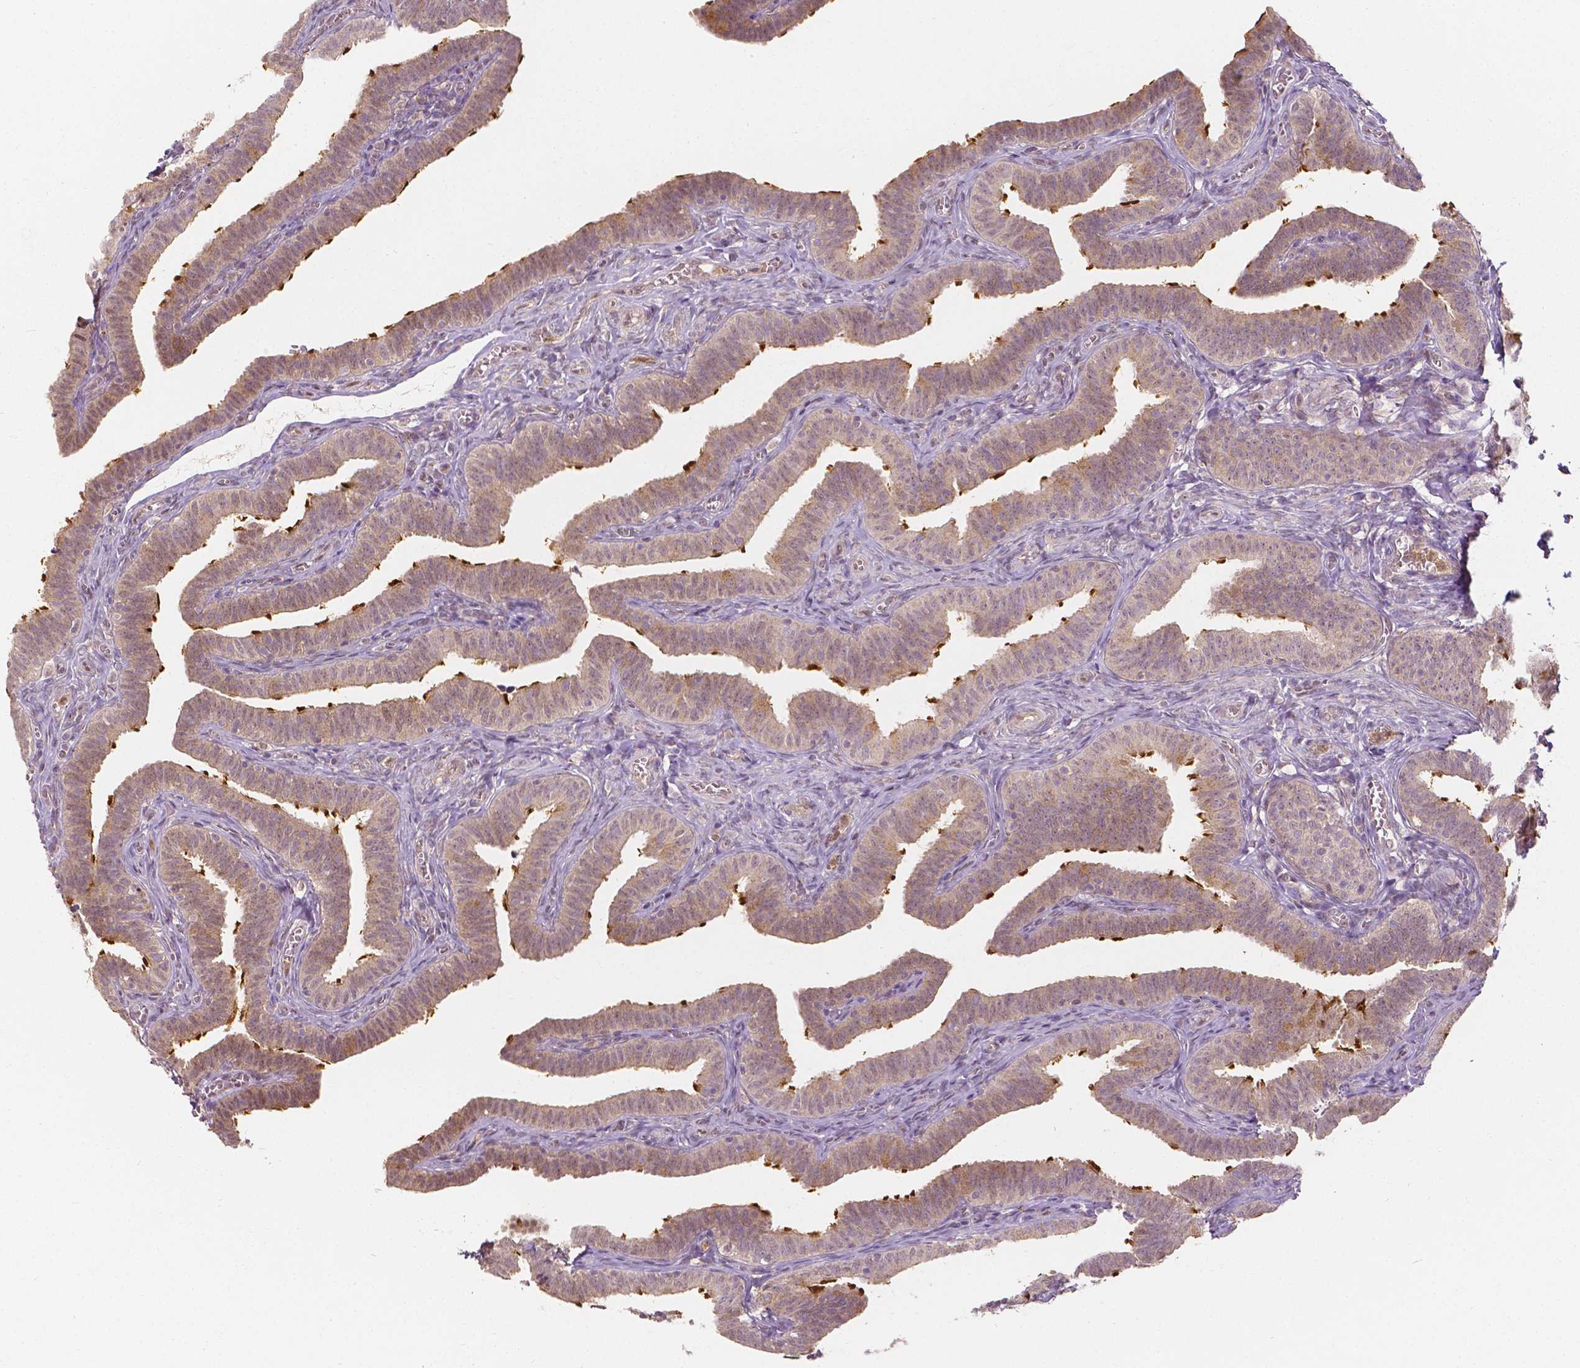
{"staining": {"intensity": "strong", "quantity": "<25%", "location": "cytoplasmic/membranous"}, "tissue": "fallopian tube", "cell_type": "Glandular cells", "image_type": "normal", "snomed": [{"axis": "morphology", "description": "Normal tissue, NOS"}, {"axis": "topography", "description": "Fallopian tube"}], "caption": "Glandular cells reveal strong cytoplasmic/membranous expression in approximately <25% of cells in normal fallopian tube. (DAB IHC with brightfield microscopy, high magnification).", "gene": "NAPRT", "patient": {"sex": "female", "age": 25}}